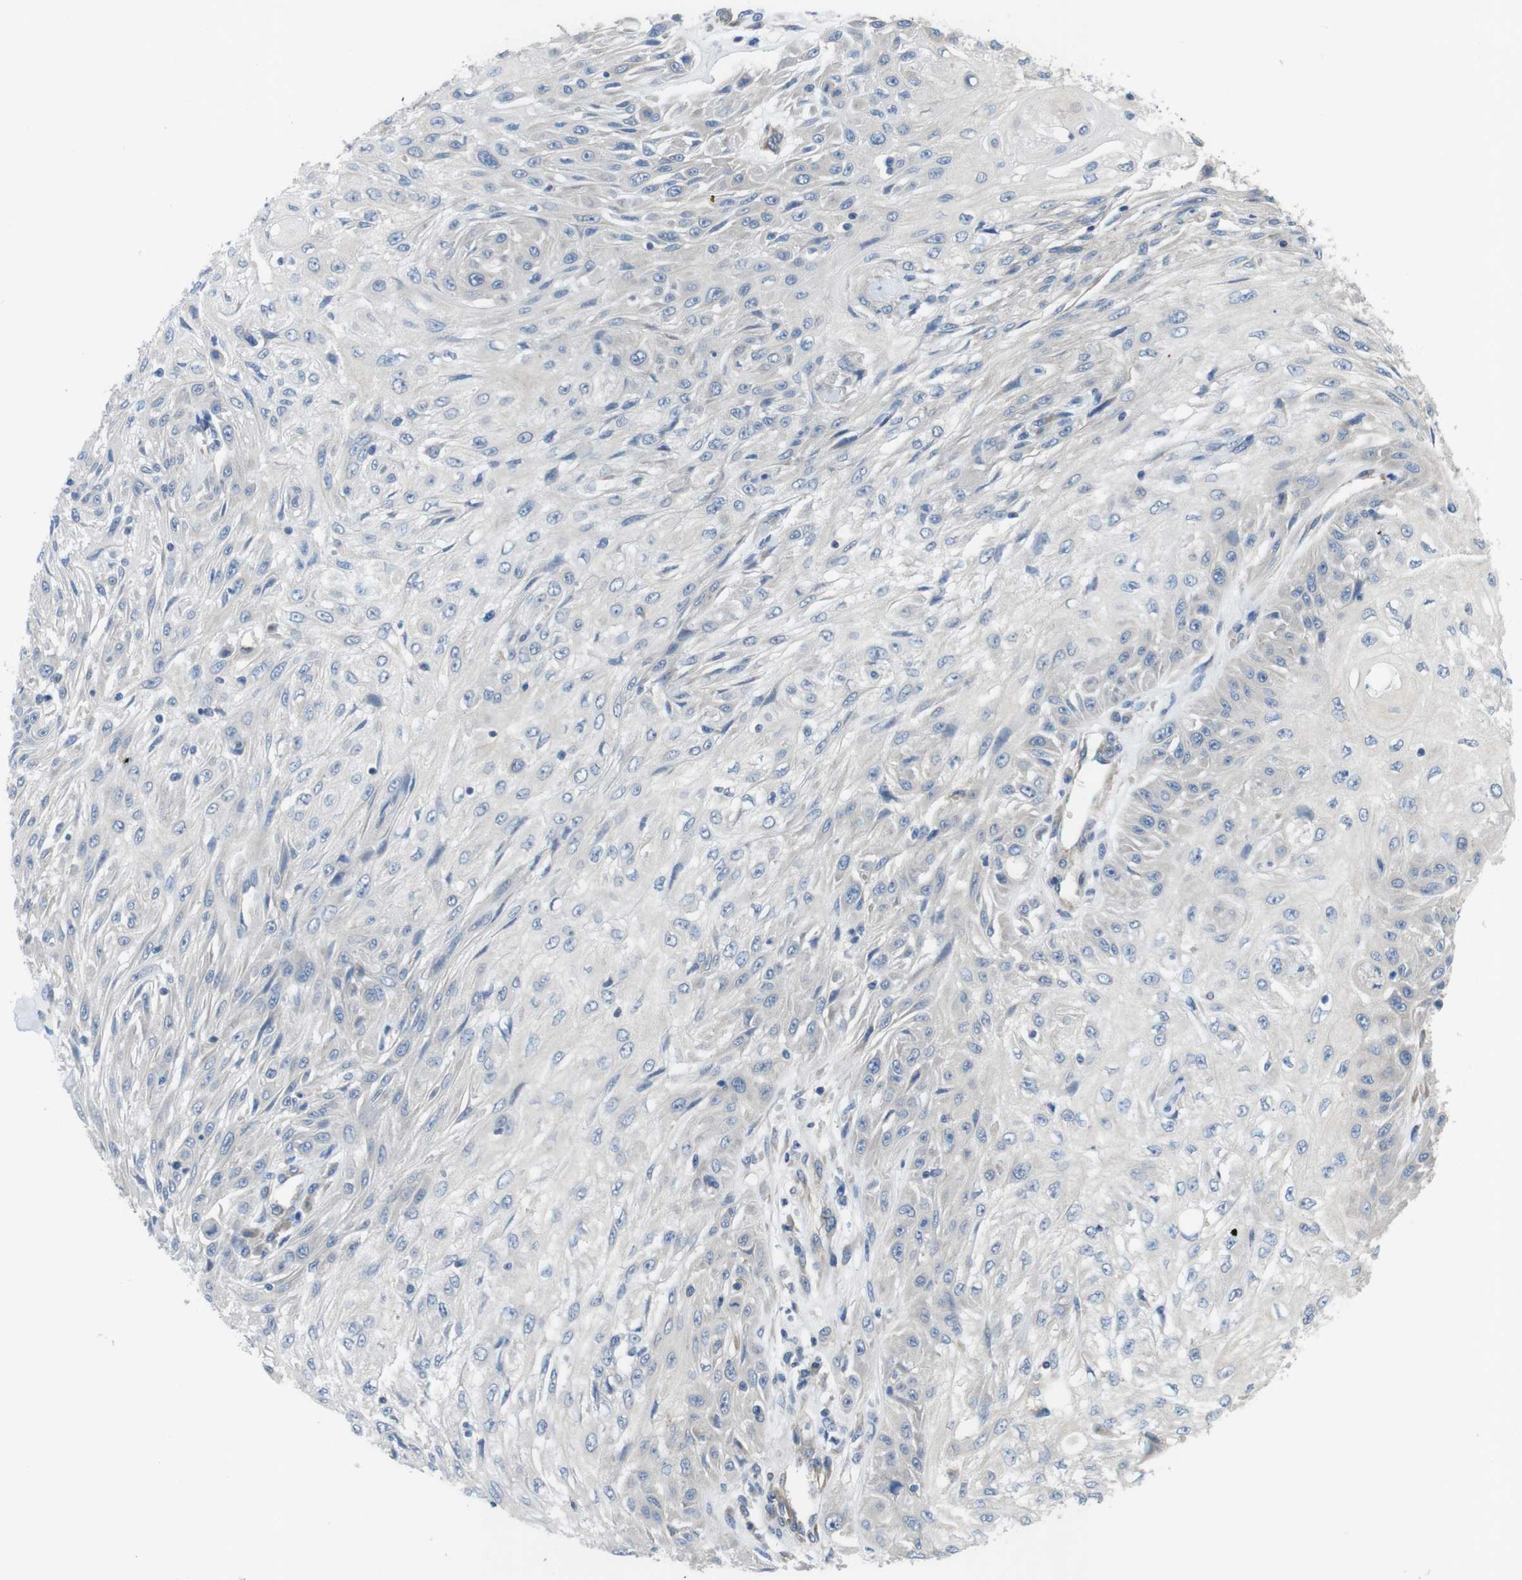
{"staining": {"intensity": "negative", "quantity": "none", "location": "none"}, "tissue": "skin cancer", "cell_type": "Tumor cells", "image_type": "cancer", "snomed": [{"axis": "morphology", "description": "Squamous cell carcinoma, NOS"}, {"axis": "topography", "description": "Skin"}], "caption": "Immunohistochemistry of skin squamous cell carcinoma shows no expression in tumor cells.", "gene": "DCLK1", "patient": {"sex": "male", "age": 75}}